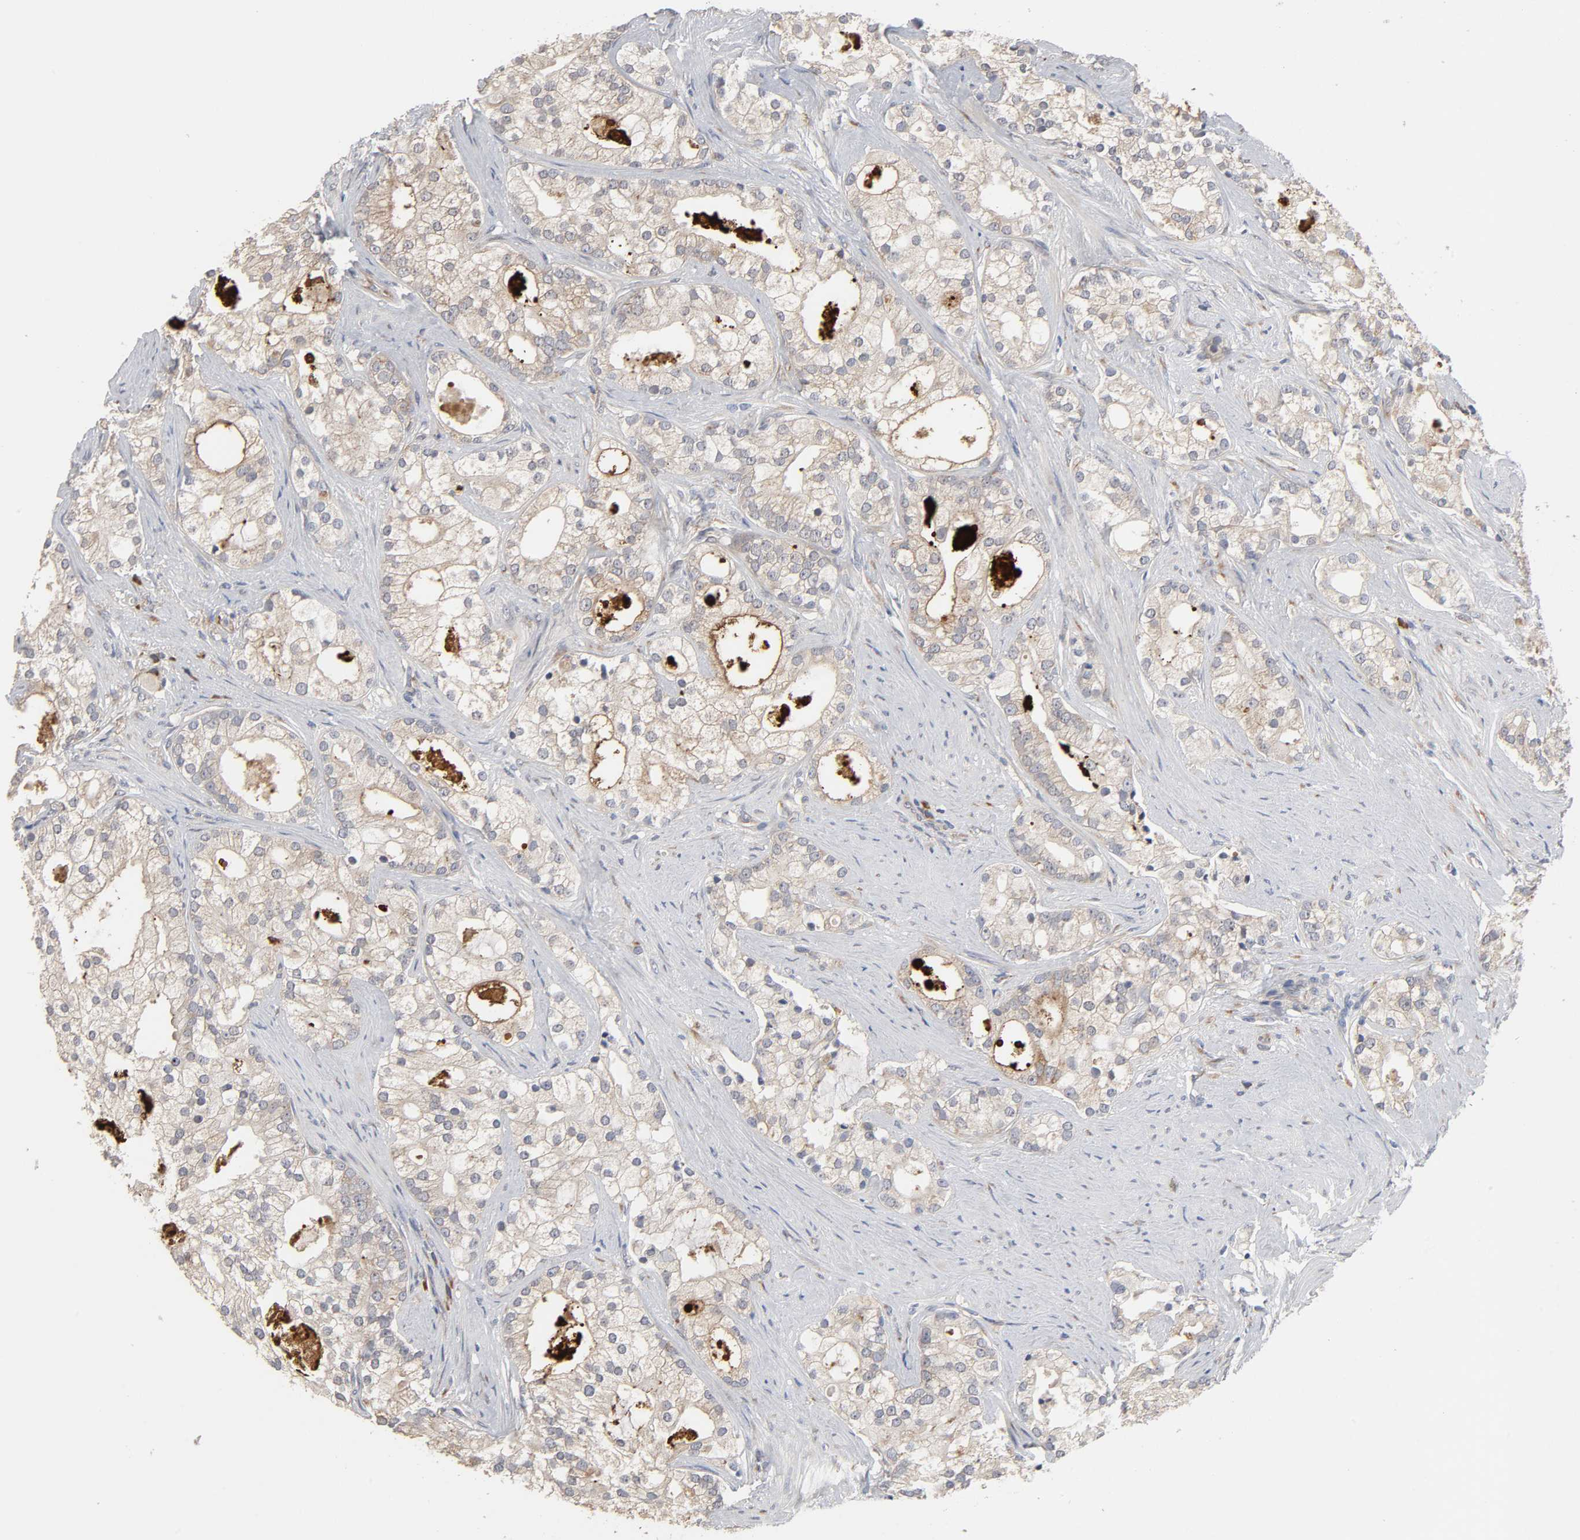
{"staining": {"intensity": "weak", "quantity": ">75%", "location": "cytoplasmic/membranous"}, "tissue": "prostate cancer", "cell_type": "Tumor cells", "image_type": "cancer", "snomed": [{"axis": "morphology", "description": "Adenocarcinoma, Low grade"}, {"axis": "topography", "description": "Prostate"}], "caption": "High-power microscopy captured an immunohistochemistry micrograph of adenocarcinoma (low-grade) (prostate), revealing weak cytoplasmic/membranous staining in about >75% of tumor cells. Using DAB (3,3'-diaminobenzidine) (brown) and hematoxylin (blue) stains, captured at high magnification using brightfield microscopy.", "gene": "HDLBP", "patient": {"sex": "male", "age": 58}}